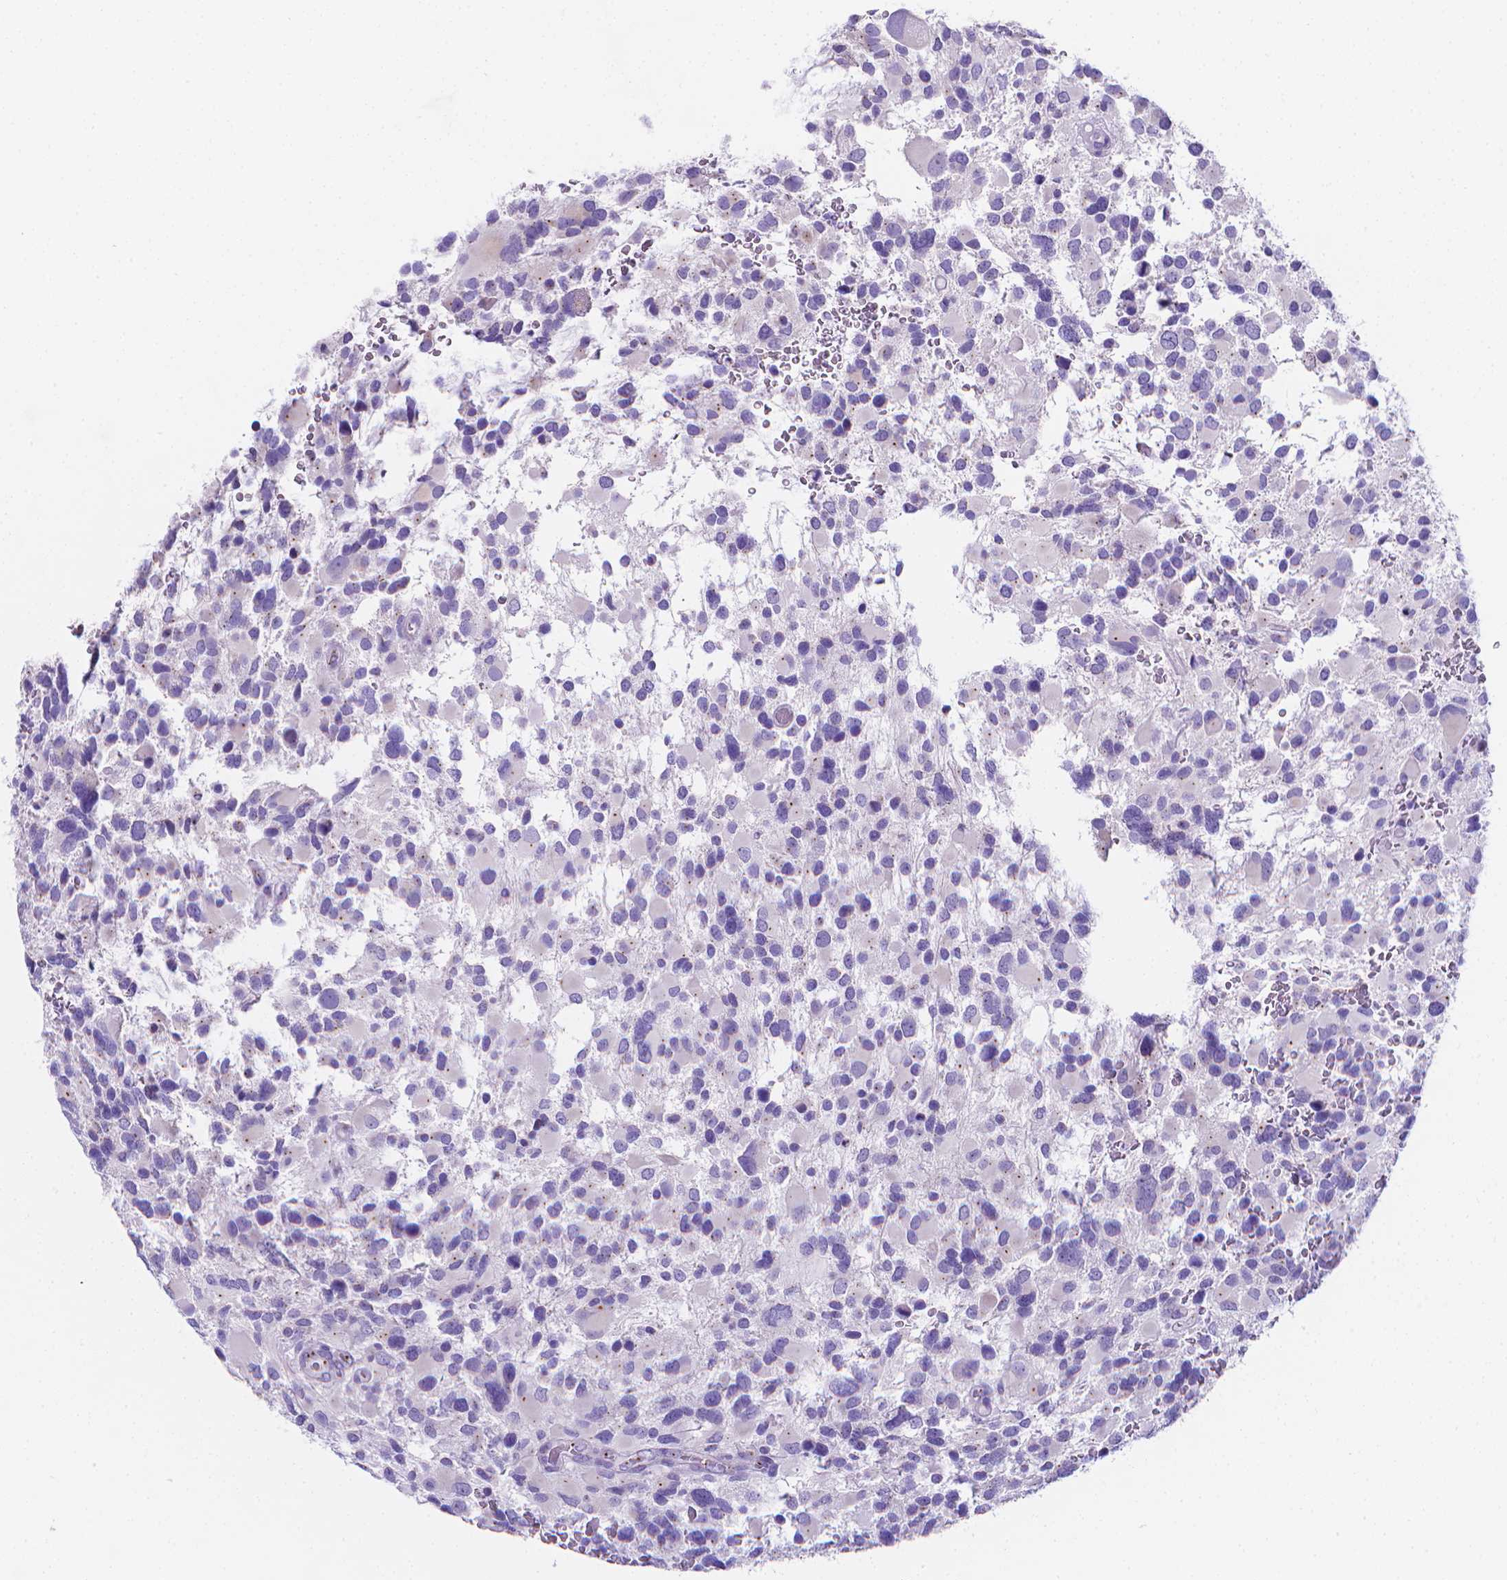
{"staining": {"intensity": "negative", "quantity": "none", "location": "none"}, "tissue": "glioma", "cell_type": "Tumor cells", "image_type": "cancer", "snomed": [{"axis": "morphology", "description": "Glioma, malignant, Low grade"}, {"axis": "topography", "description": "Brain"}], "caption": "Protein analysis of malignant glioma (low-grade) demonstrates no significant positivity in tumor cells.", "gene": "LRRC73", "patient": {"sex": "female", "age": 32}}